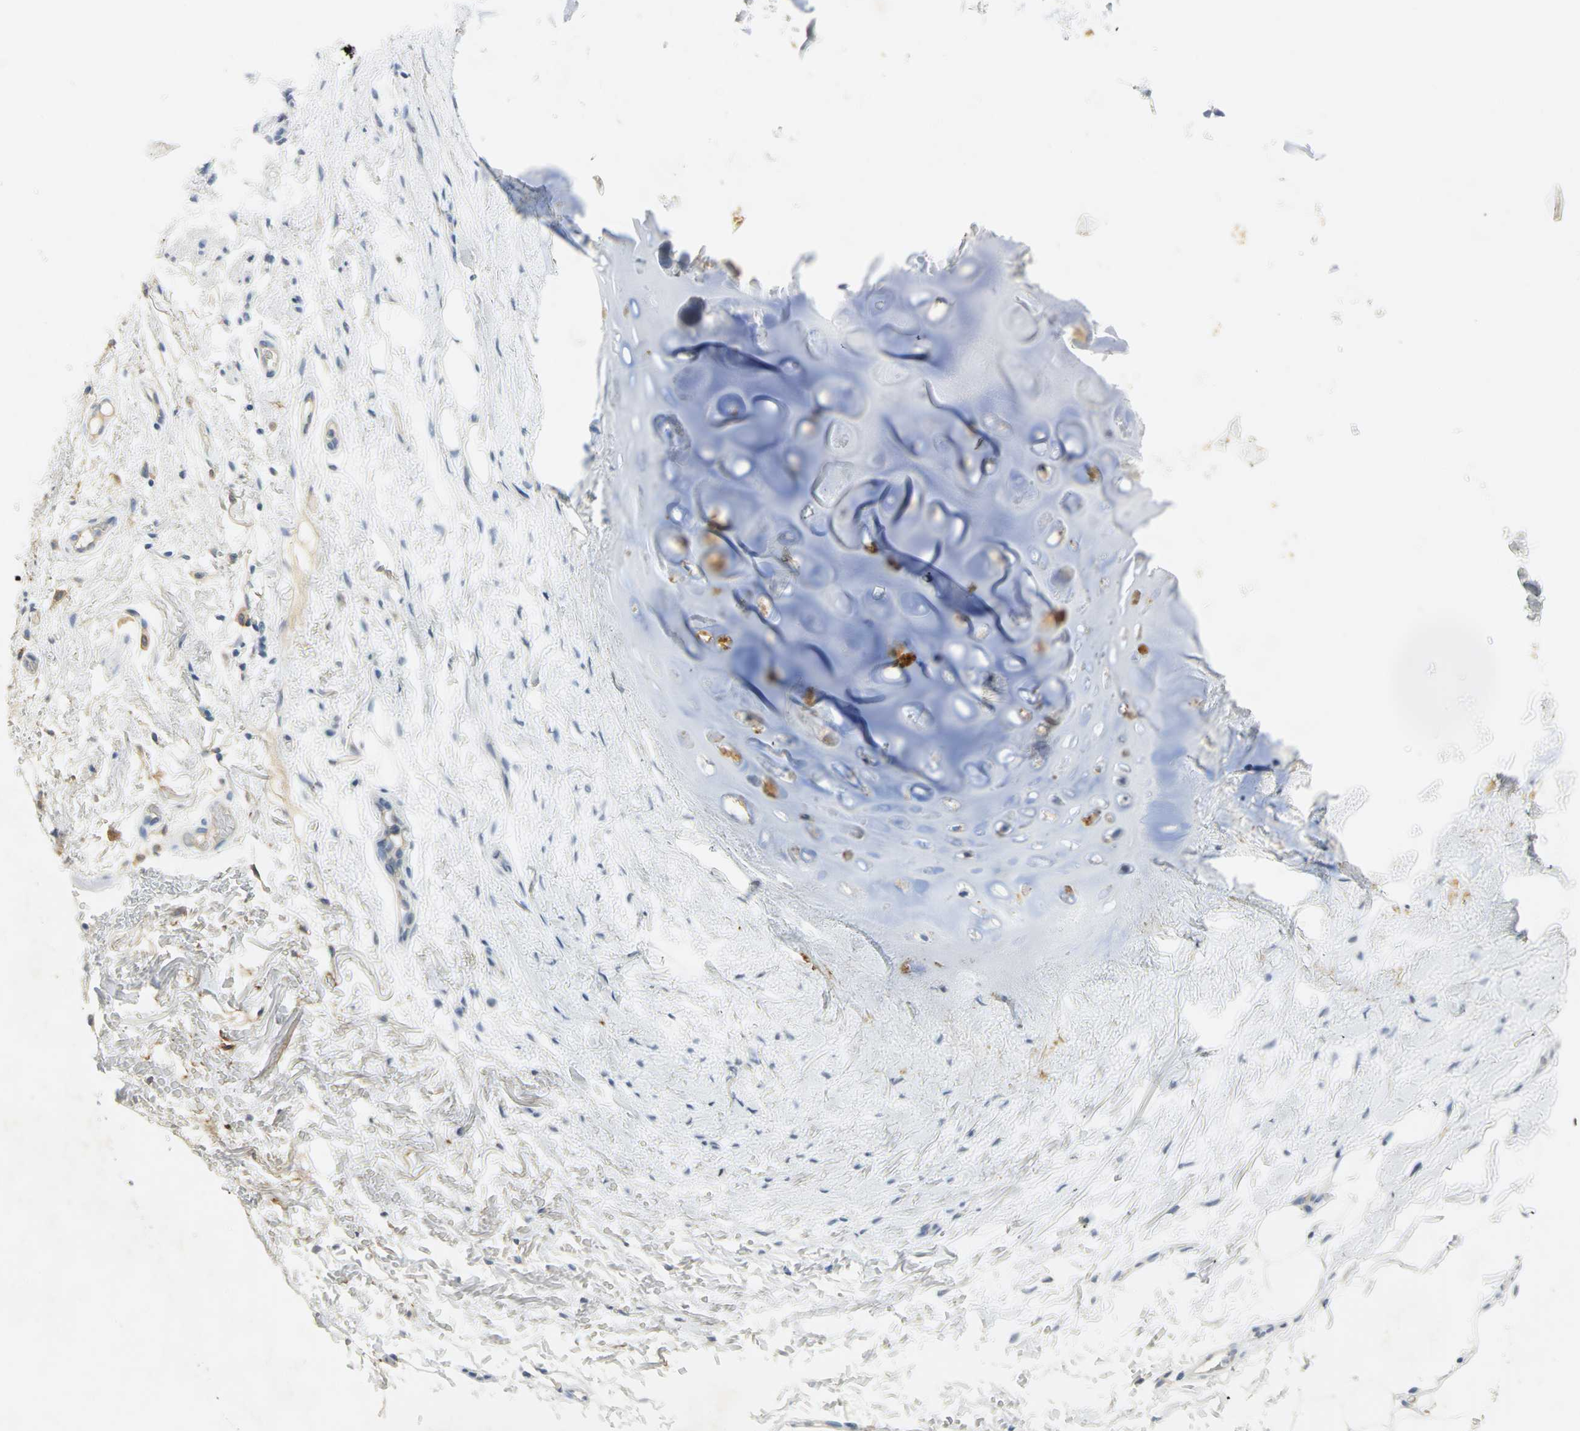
{"staining": {"intensity": "negative", "quantity": "none", "location": "none"}, "tissue": "adipose tissue", "cell_type": "Adipocytes", "image_type": "normal", "snomed": [{"axis": "morphology", "description": "Normal tissue, NOS"}, {"axis": "topography", "description": "Cartilage tissue"}, {"axis": "topography", "description": "Bronchus"}], "caption": "Immunohistochemistry (IHC) histopathology image of benign adipose tissue: human adipose tissue stained with DAB demonstrates no significant protein staining in adipocytes.", "gene": "ANXA4", "patient": {"sex": "female", "age": 73}}